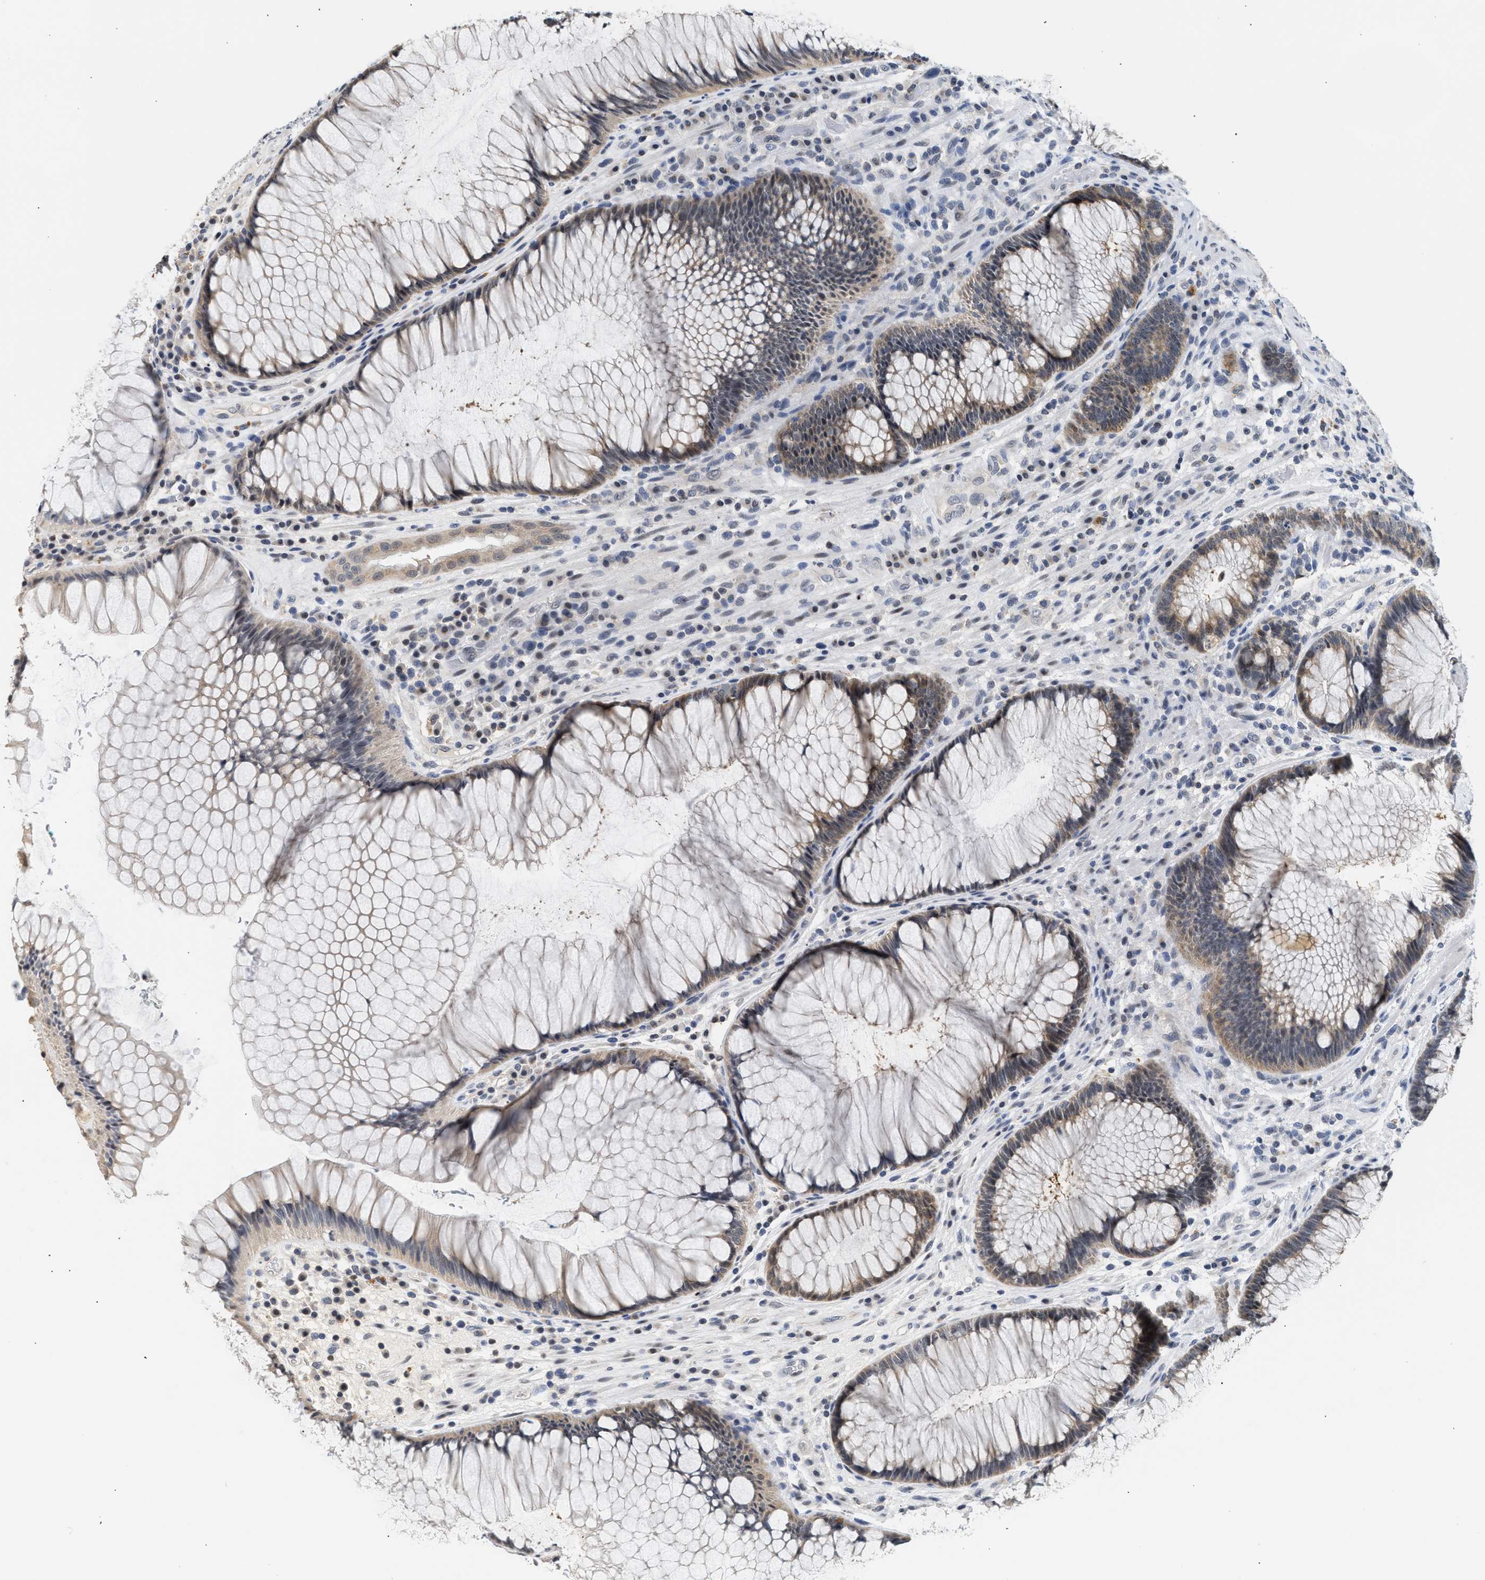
{"staining": {"intensity": "weak", "quantity": "<25%", "location": "cytoplasmic/membranous"}, "tissue": "rectum", "cell_type": "Glandular cells", "image_type": "normal", "snomed": [{"axis": "morphology", "description": "Normal tissue, NOS"}, {"axis": "topography", "description": "Rectum"}], "caption": "The image shows no staining of glandular cells in unremarkable rectum.", "gene": "PPM1L", "patient": {"sex": "male", "age": 51}}